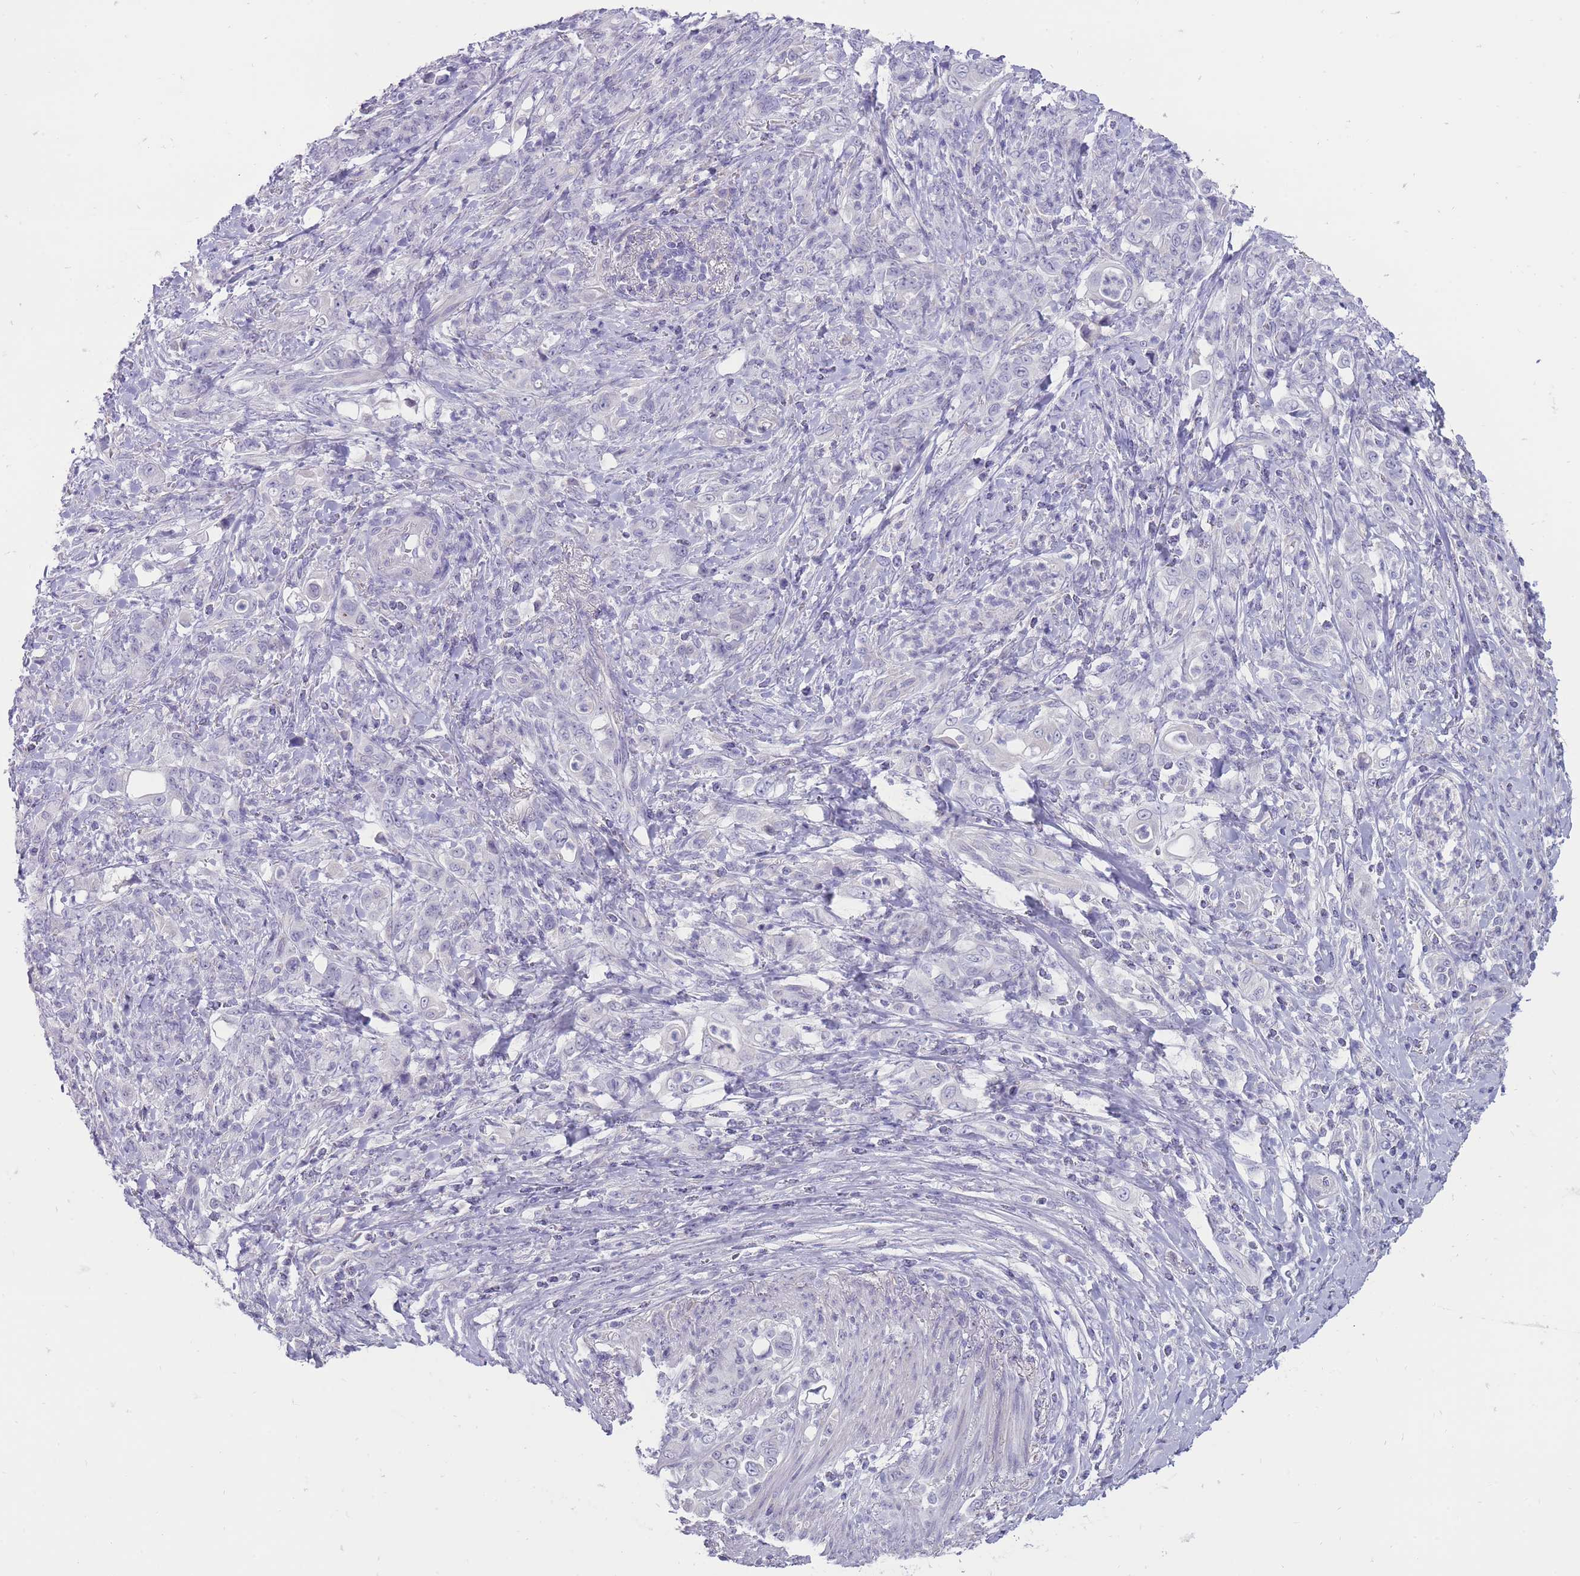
{"staining": {"intensity": "negative", "quantity": "none", "location": "none"}, "tissue": "stomach cancer", "cell_type": "Tumor cells", "image_type": "cancer", "snomed": [{"axis": "morphology", "description": "Normal tissue, NOS"}, {"axis": "morphology", "description": "Adenocarcinoma, NOS"}, {"axis": "topography", "description": "Stomach"}], "caption": "Immunohistochemistry (IHC) histopathology image of human stomach cancer stained for a protein (brown), which reveals no staining in tumor cells.", "gene": "ERICH4", "patient": {"sex": "female", "age": 79}}